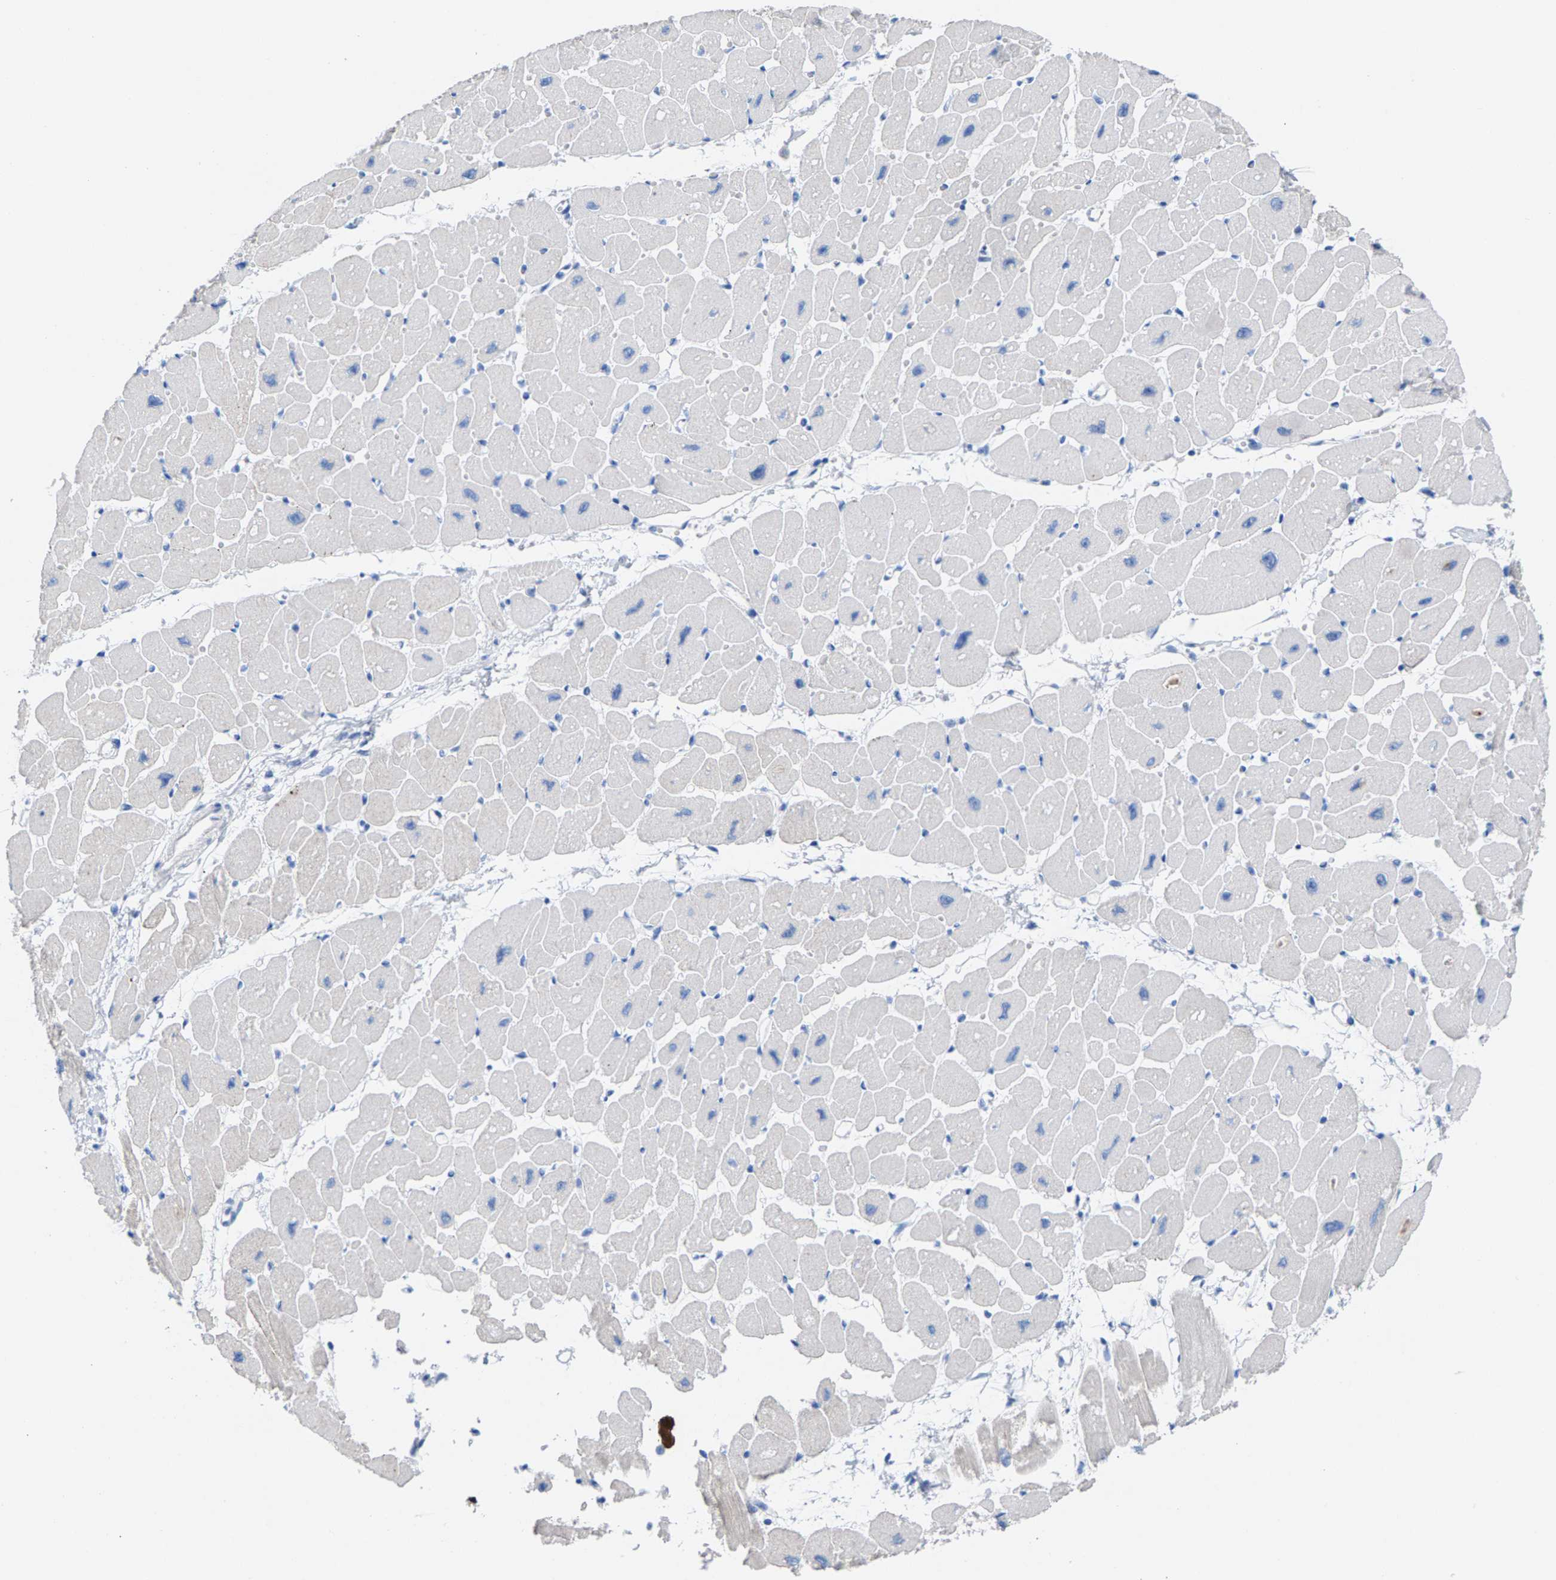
{"staining": {"intensity": "negative", "quantity": "none", "location": "none"}, "tissue": "heart muscle", "cell_type": "Cardiomyocytes", "image_type": "normal", "snomed": [{"axis": "morphology", "description": "Normal tissue, NOS"}, {"axis": "topography", "description": "Heart"}], "caption": "Immunohistochemical staining of normal human heart muscle reveals no significant staining in cardiomyocytes. The staining is performed using DAB brown chromogen with nuclei counter-stained in using hematoxylin.", "gene": "CPA1", "patient": {"sex": "female", "age": 54}}